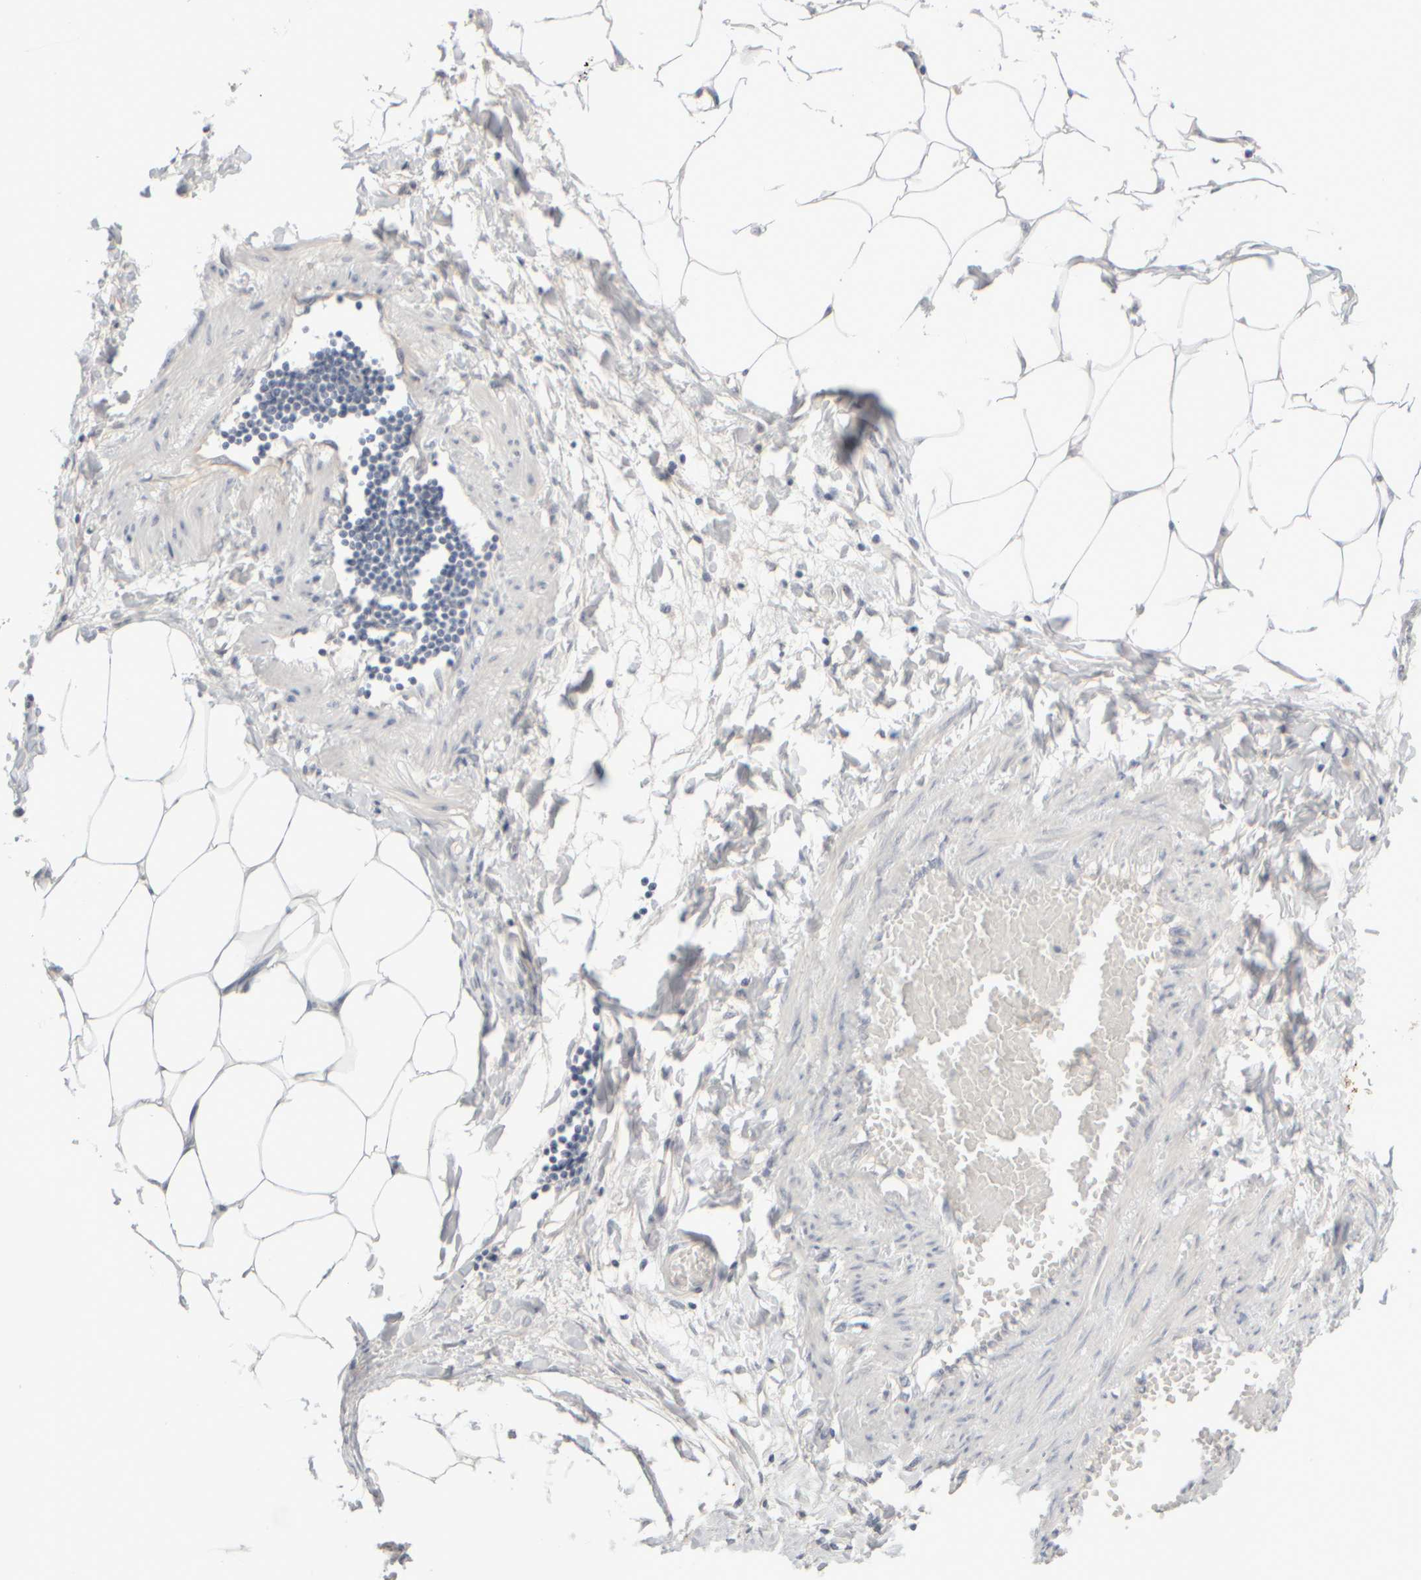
{"staining": {"intensity": "negative", "quantity": "none", "location": "none"}, "tissue": "adipose tissue", "cell_type": "Adipocytes", "image_type": "normal", "snomed": [{"axis": "morphology", "description": "Normal tissue, NOS"}, {"axis": "morphology", "description": "Adenocarcinoma, NOS"}, {"axis": "topography", "description": "Colon"}, {"axis": "topography", "description": "Peripheral nerve tissue"}], "caption": "IHC histopathology image of benign human adipose tissue stained for a protein (brown), which exhibits no positivity in adipocytes.", "gene": "GOPC", "patient": {"sex": "male", "age": 14}}